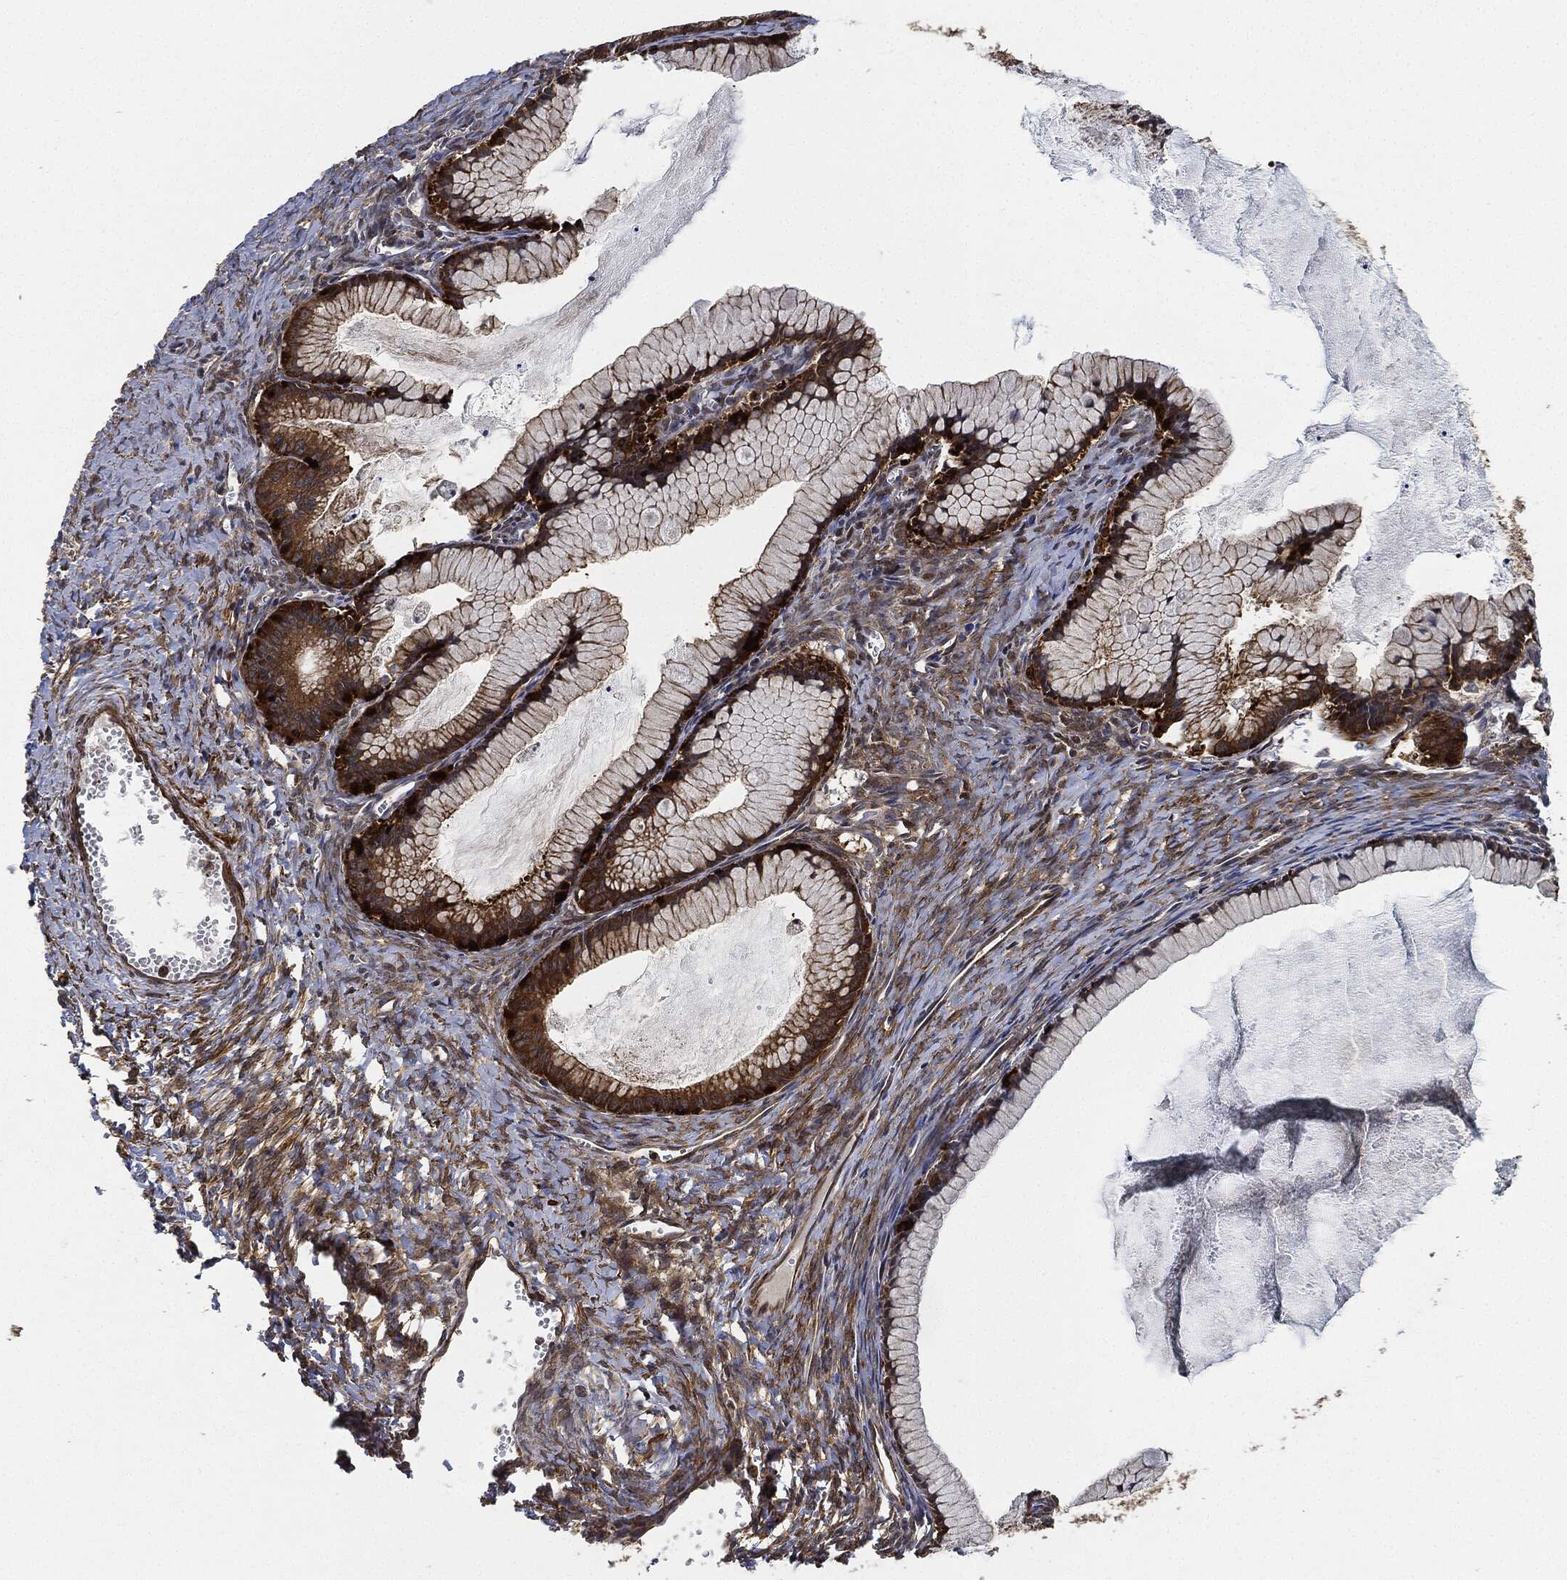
{"staining": {"intensity": "moderate", "quantity": ">75%", "location": "cytoplasmic/membranous"}, "tissue": "ovarian cancer", "cell_type": "Tumor cells", "image_type": "cancer", "snomed": [{"axis": "morphology", "description": "Cystadenocarcinoma, mucinous, NOS"}, {"axis": "topography", "description": "Ovary"}], "caption": "DAB (3,3'-diaminobenzidine) immunohistochemical staining of human mucinous cystadenocarcinoma (ovarian) reveals moderate cytoplasmic/membranous protein staining in about >75% of tumor cells. (DAB (3,3'-diaminobenzidine) IHC with brightfield microscopy, high magnification).", "gene": "CEP290", "patient": {"sex": "female", "age": 41}}